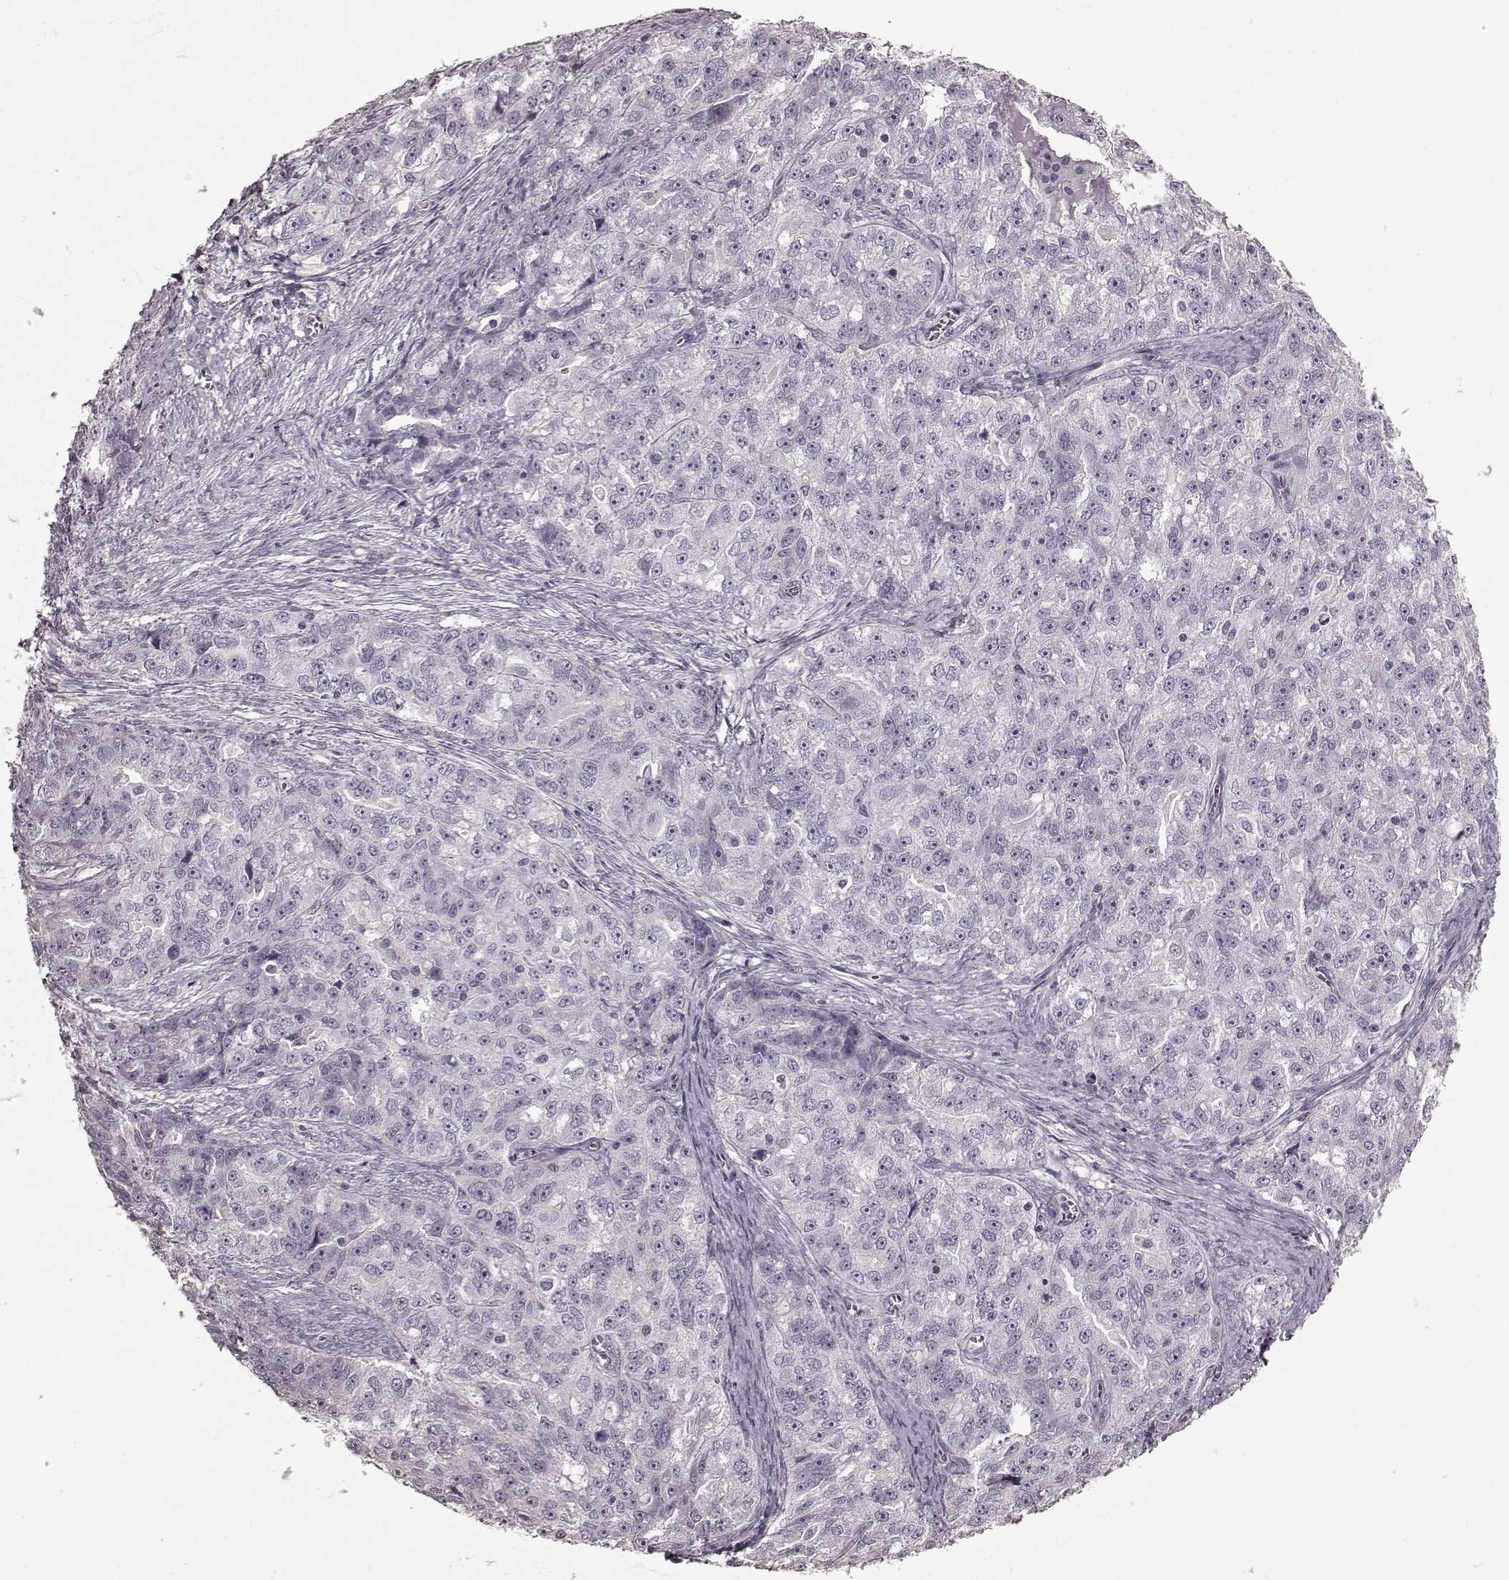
{"staining": {"intensity": "negative", "quantity": "none", "location": "none"}, "tissue": "ovarian cancer", "cell_type": "Tumor cells", "image_type": "cancer", "snomed": [{"axis": "morphology", "description": "Cystadenocarcinoma, serous, NOS"}, {"axis": "topography", "description": "Ovary"}], "caption": "High magnification brightfield microscopy of ovarian cancer (serous cystadenocarcinoma) stained with DAB (brown) and counterstained with hematoxylin (blue): tumor cells show no significant positivity. (DAB (3,3'-diaminobenzidine) IHC, high magnification).", "gene": "CD28", "patient": {"sex": "female", "age": 51}}